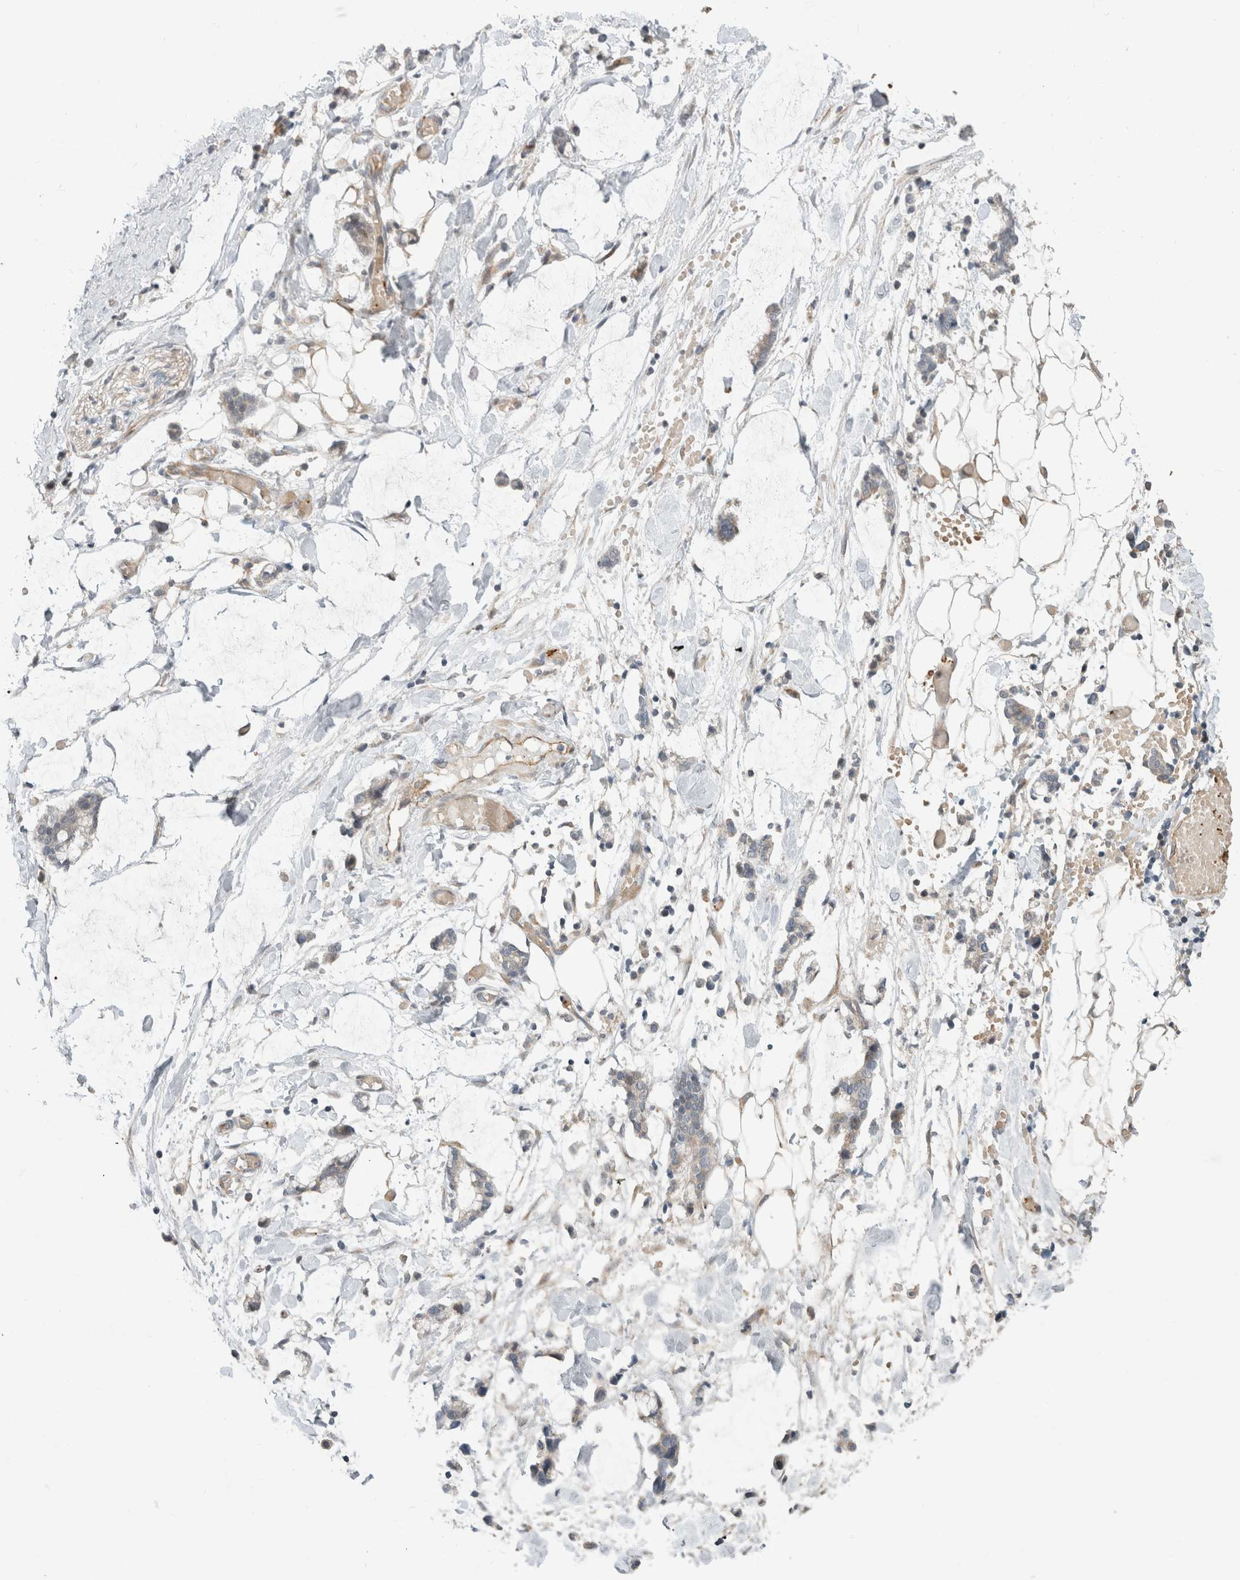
{"staining": {"intensity": "weak", "quantity": "<25%", "location": "cytoplasmic/membranous"}, "tissue": "adipose tissue", "cell_type": "Adipocytes", "image_type": "normal", "snomed": [{"axis": "morphology", "description": "Normal tissue, NOS"}, {"axis": "morphology", "description": "Adenocarcinoma, NOS"}, {"axis": "topography", "description": "Smooth muscle"}, {"axis": "topography", "description": "Colon"}], "caption": "Histopathology image shows no protein staining in adipocytes of benign adipose tissue.", "gene": "KPNA5", "patient": {"sex": "male", "age": 14}}